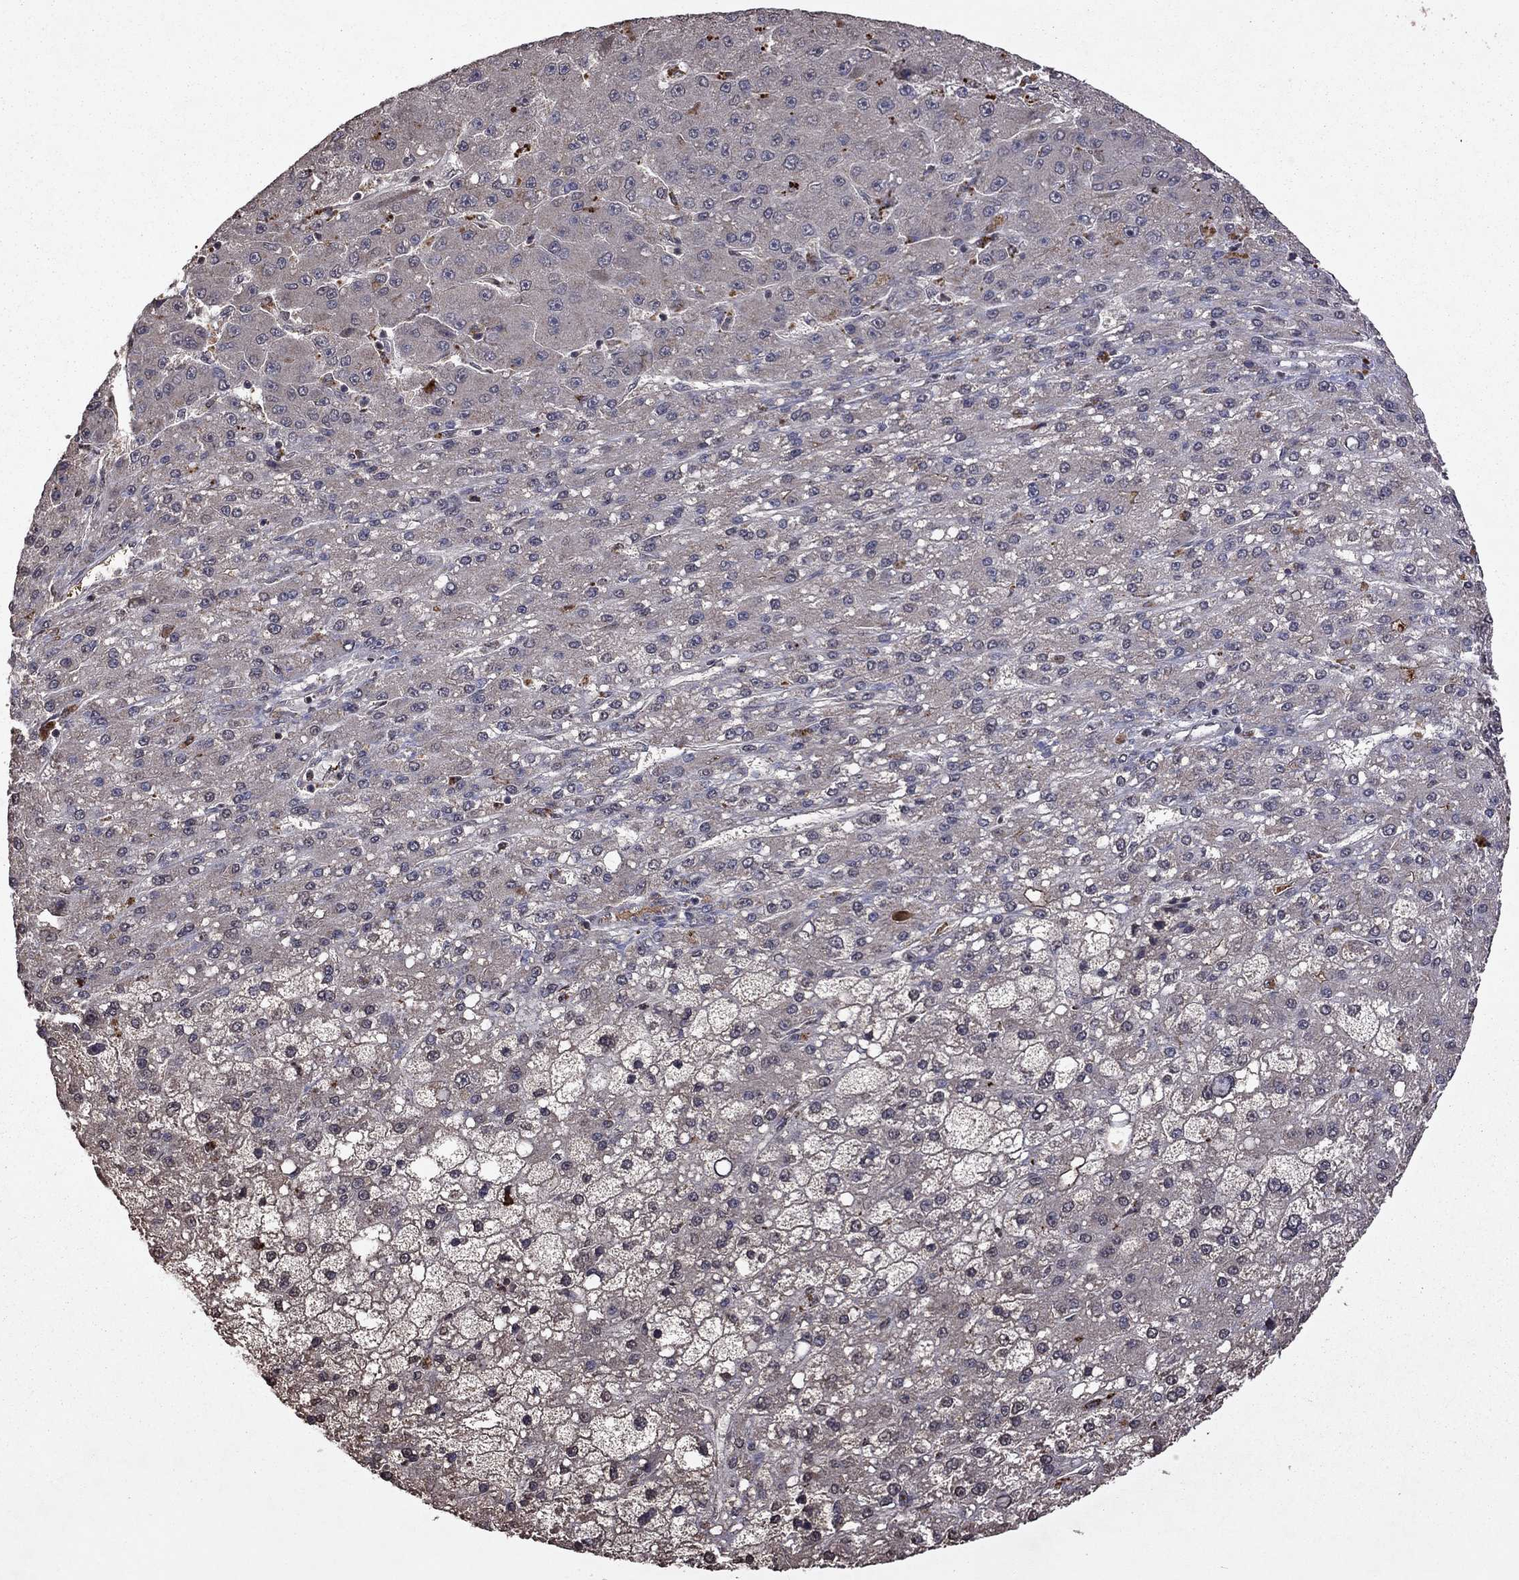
{"staining": {"intensity": "negative", "quantity": "none", "location": "none"}, "tissue": "liver cancer", "cell_type": "Tumor cells", "image_type": "cancer", "snomed": [{"axis": "morphology", "description": "Carcinoma, Hepatocellular, NOS"}, {"axis": "topography", "description": "Liver"}], "caption": "An image of liver cancer stained for a protein reveals no brown staining in tumor cells.", "gene": "NLGN1", "patient": {"sex": "male", "age": 67}}